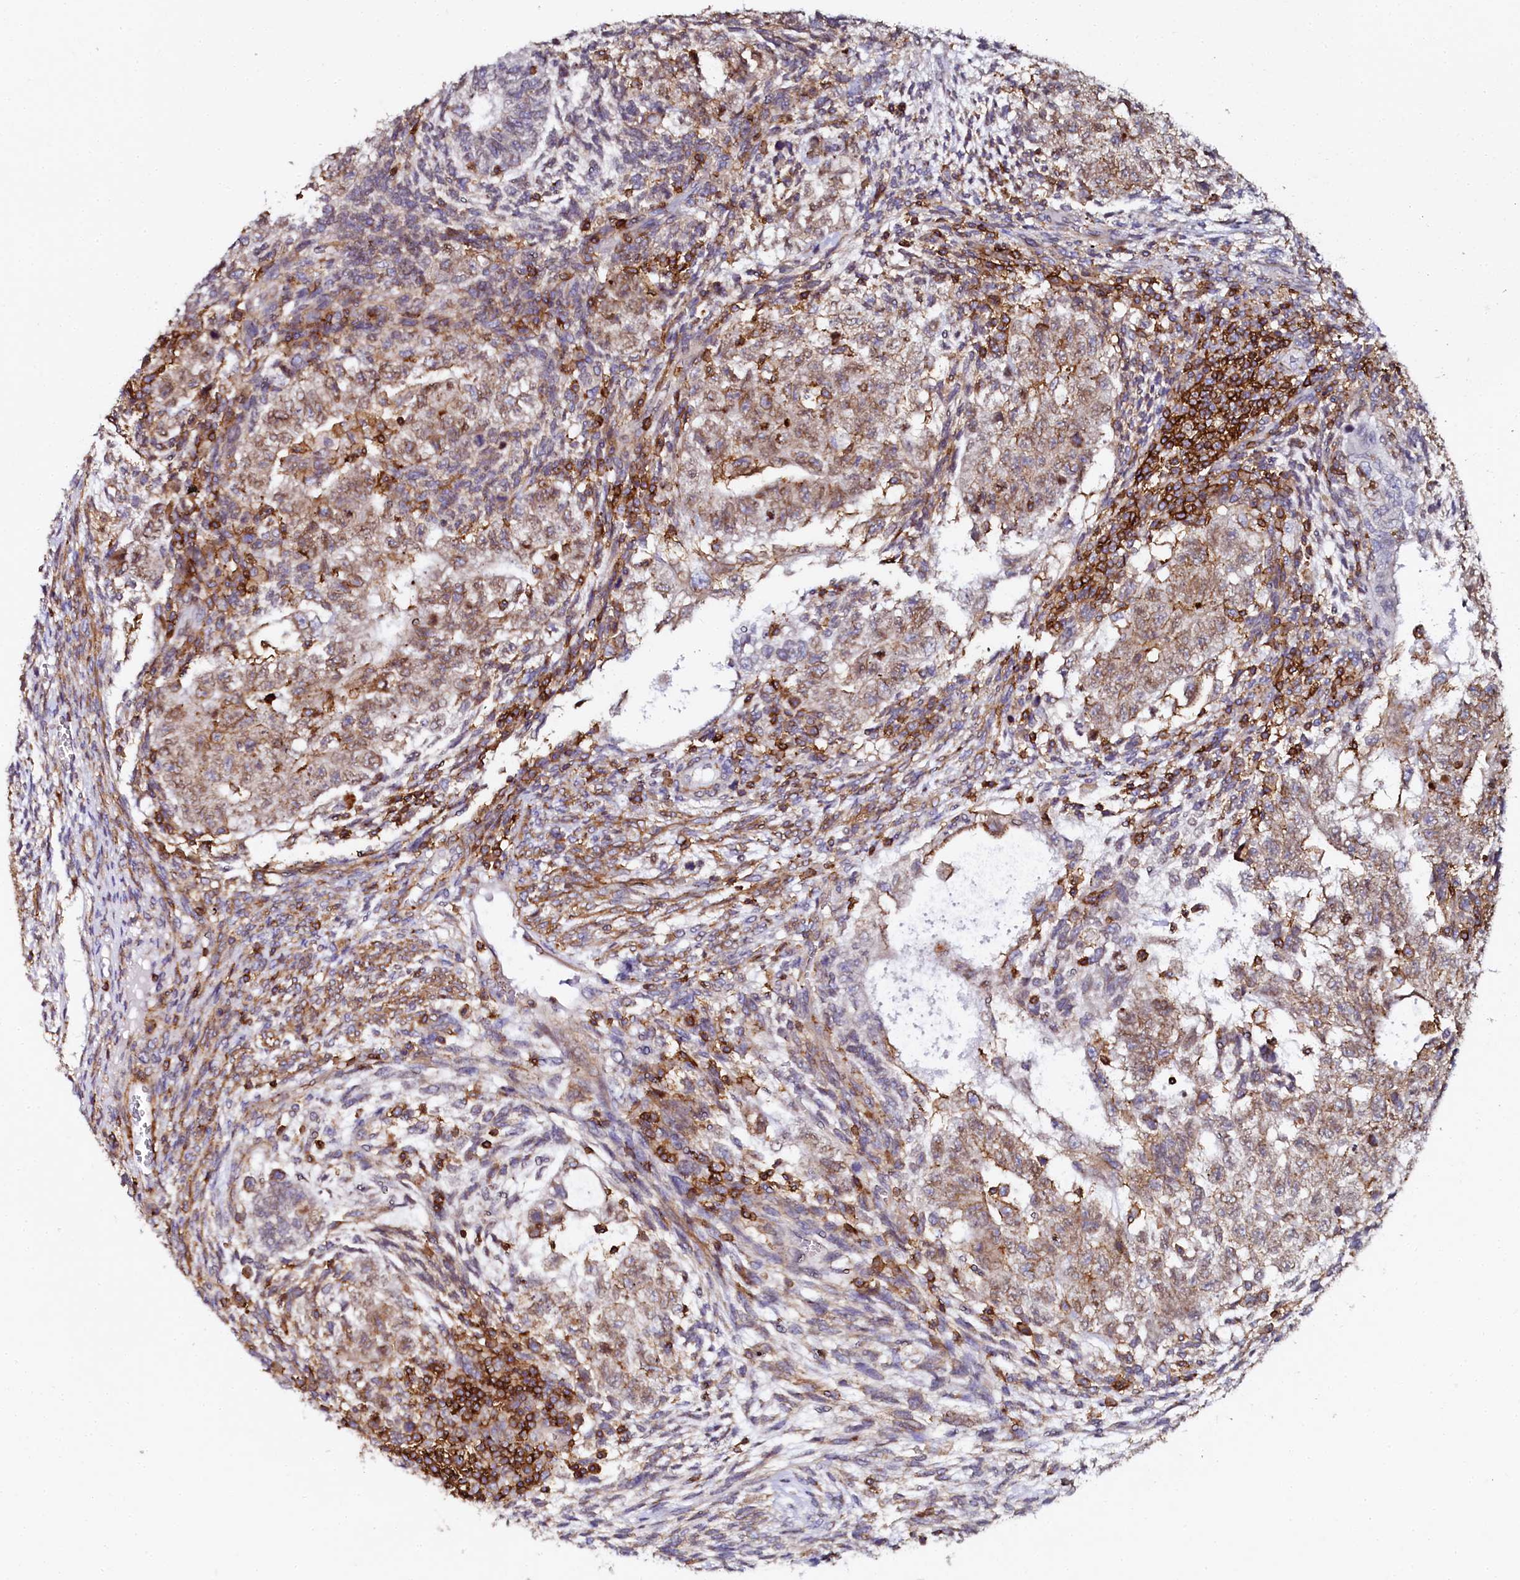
{"staining": {"intensity": "weak", "quantity": ">75%", "location": "cytoplasmic/membranous"}, "tissue": "testis cancer", "cell_type": "Tumor cells", "image_type": "cancer", "snomed": [{"axis": "morphology", "description": "Carcinoma, Embryonal, NOS"}, {"axis": "topography", "description": "Testis"}], "caption": "Immunohistochemical staining of human testis cancer (embryonal carcinoma) exhibits weak cytoplasmic/membranous protein staining in approximately >75% of tumor cells.", "gene": "AAAS", "patient": {"sex": "male", "age": 37}}